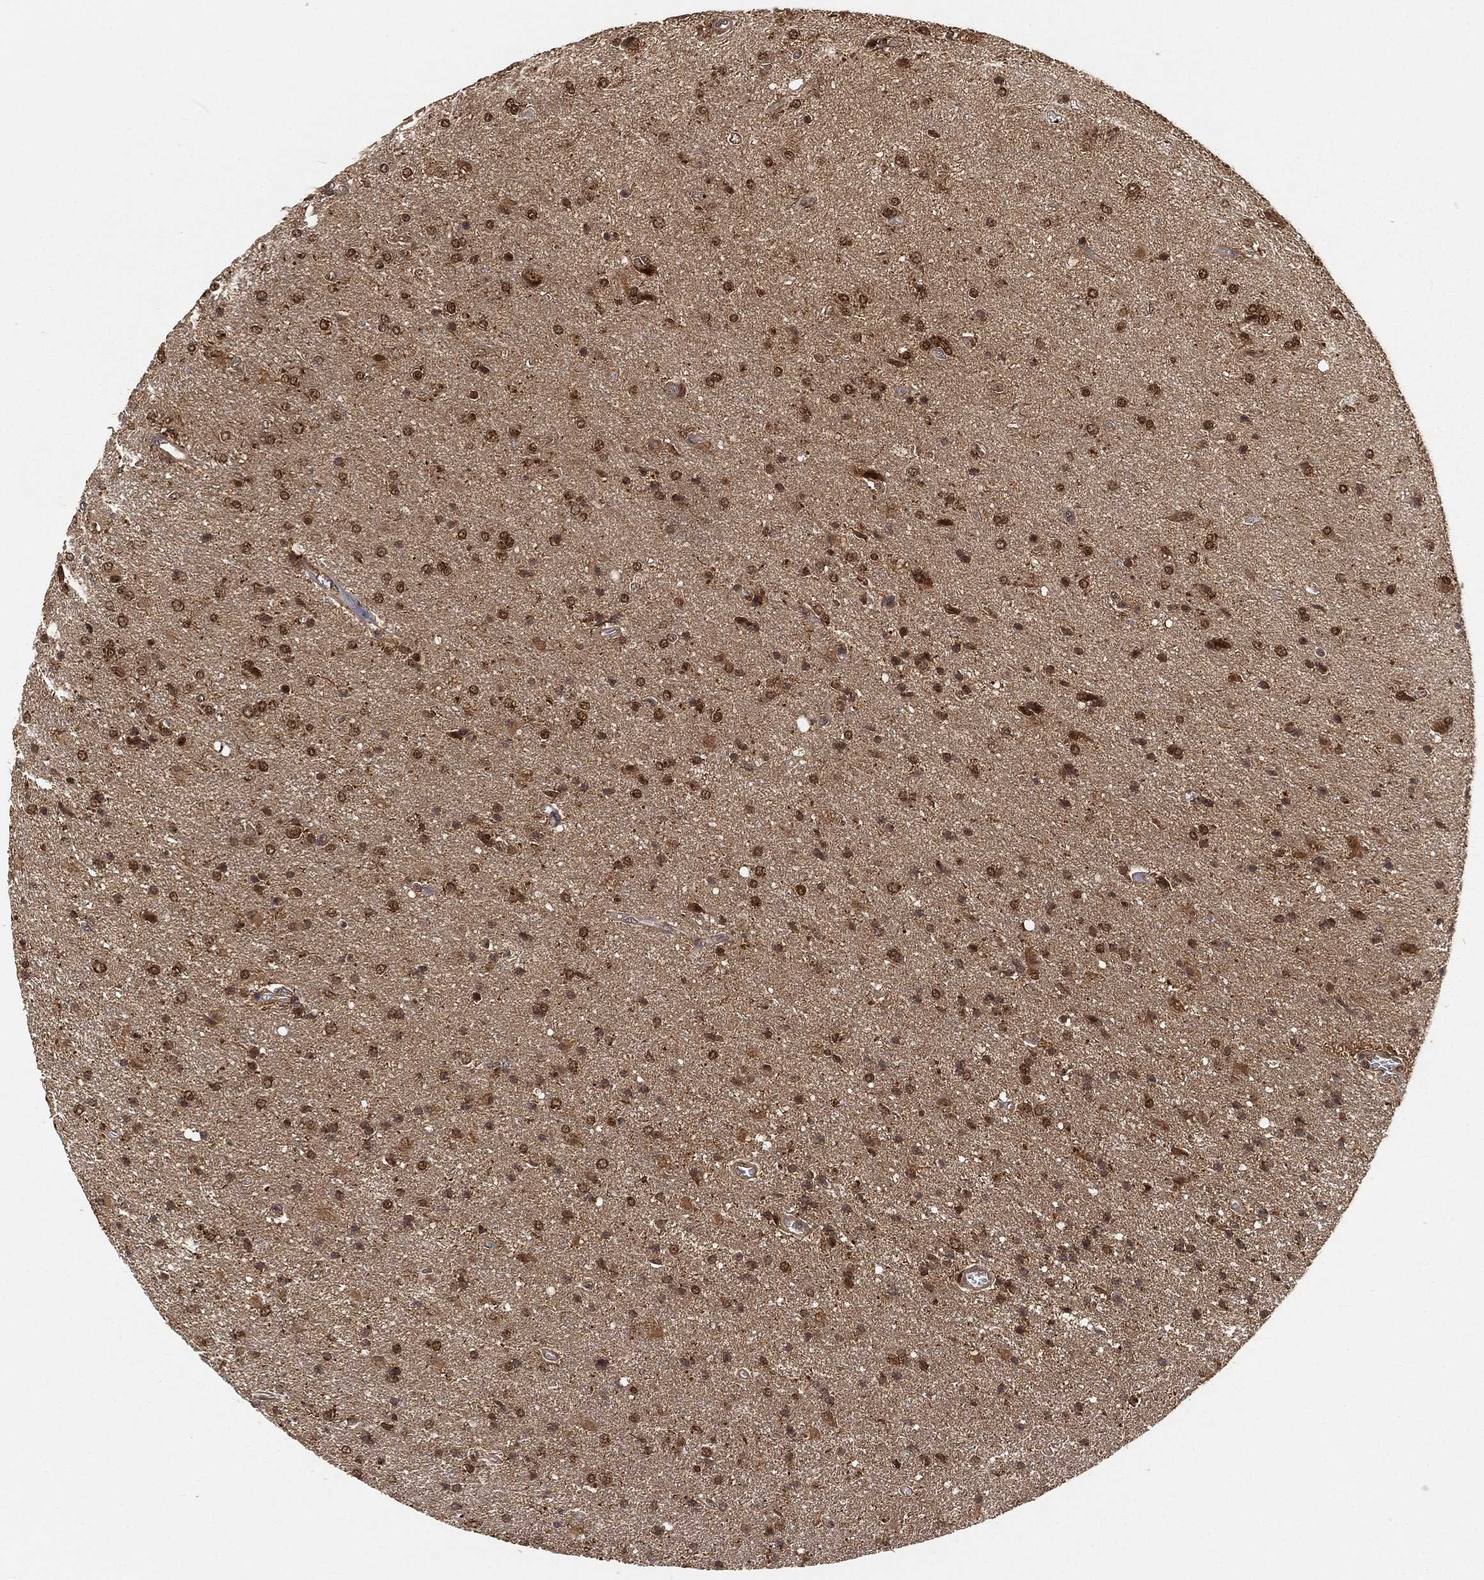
{"staining": {"intensity": "moderate", "quantity": ">75%", "location": "cytoplasmic/membranous,nuclear"}, "tissue": "glioma", "cell_type": "Tumor cells", "image_type": "cancer", "snomed": [{"axis": "morphology", "description": "Glioma, malignant, High grade"}, {"axis": "topography", "description": "Cerebral cortex"}], "caption": "The photomicrograph reveals staining of high-grade glioma (malignant), revealing moderate cytoplasmic/membranous and nuclear protein staining (brown color) within tumor cells.", "gene": "CRYL1", "patient": {"sex": "male", "age": 70}}